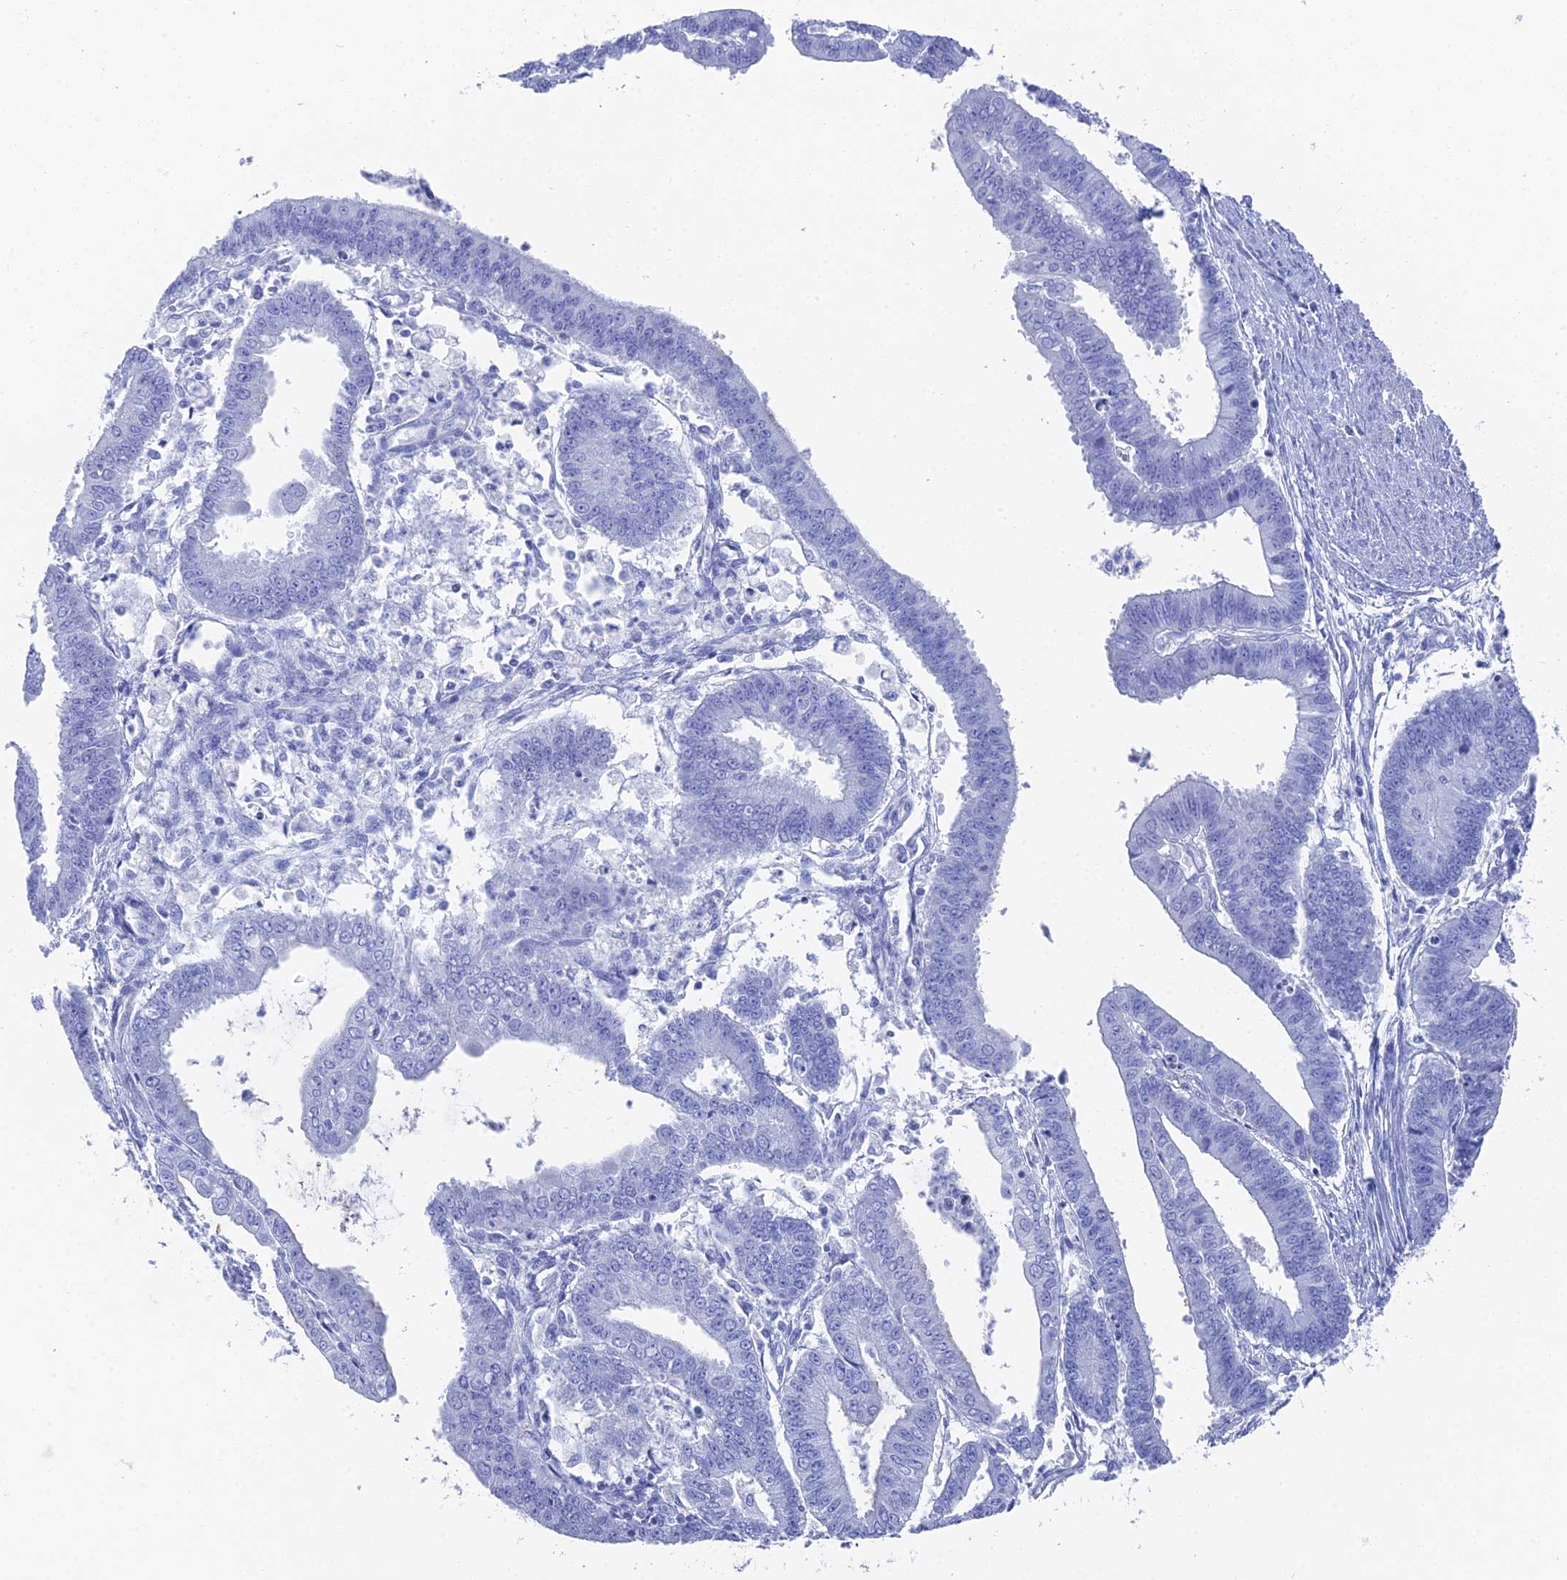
{"staining": {"intensity": "negative", "quantity": "none", "location": "none"}, "tissue": "endometrial cancer", "cell_type": "Tumor cells", "image_type": "cancer", "snomed": [{"axis": "morphology", "description": "Adenocarcinoma, NOS"}, {"axis": "topography", "description": "Endometrium"}], "caption": "An image of human adenocarcinoma (endometrial) is negative for staining in tumor cells.", "gene": "ENPP3", "patient": {"sex": "female", "age": 73}}